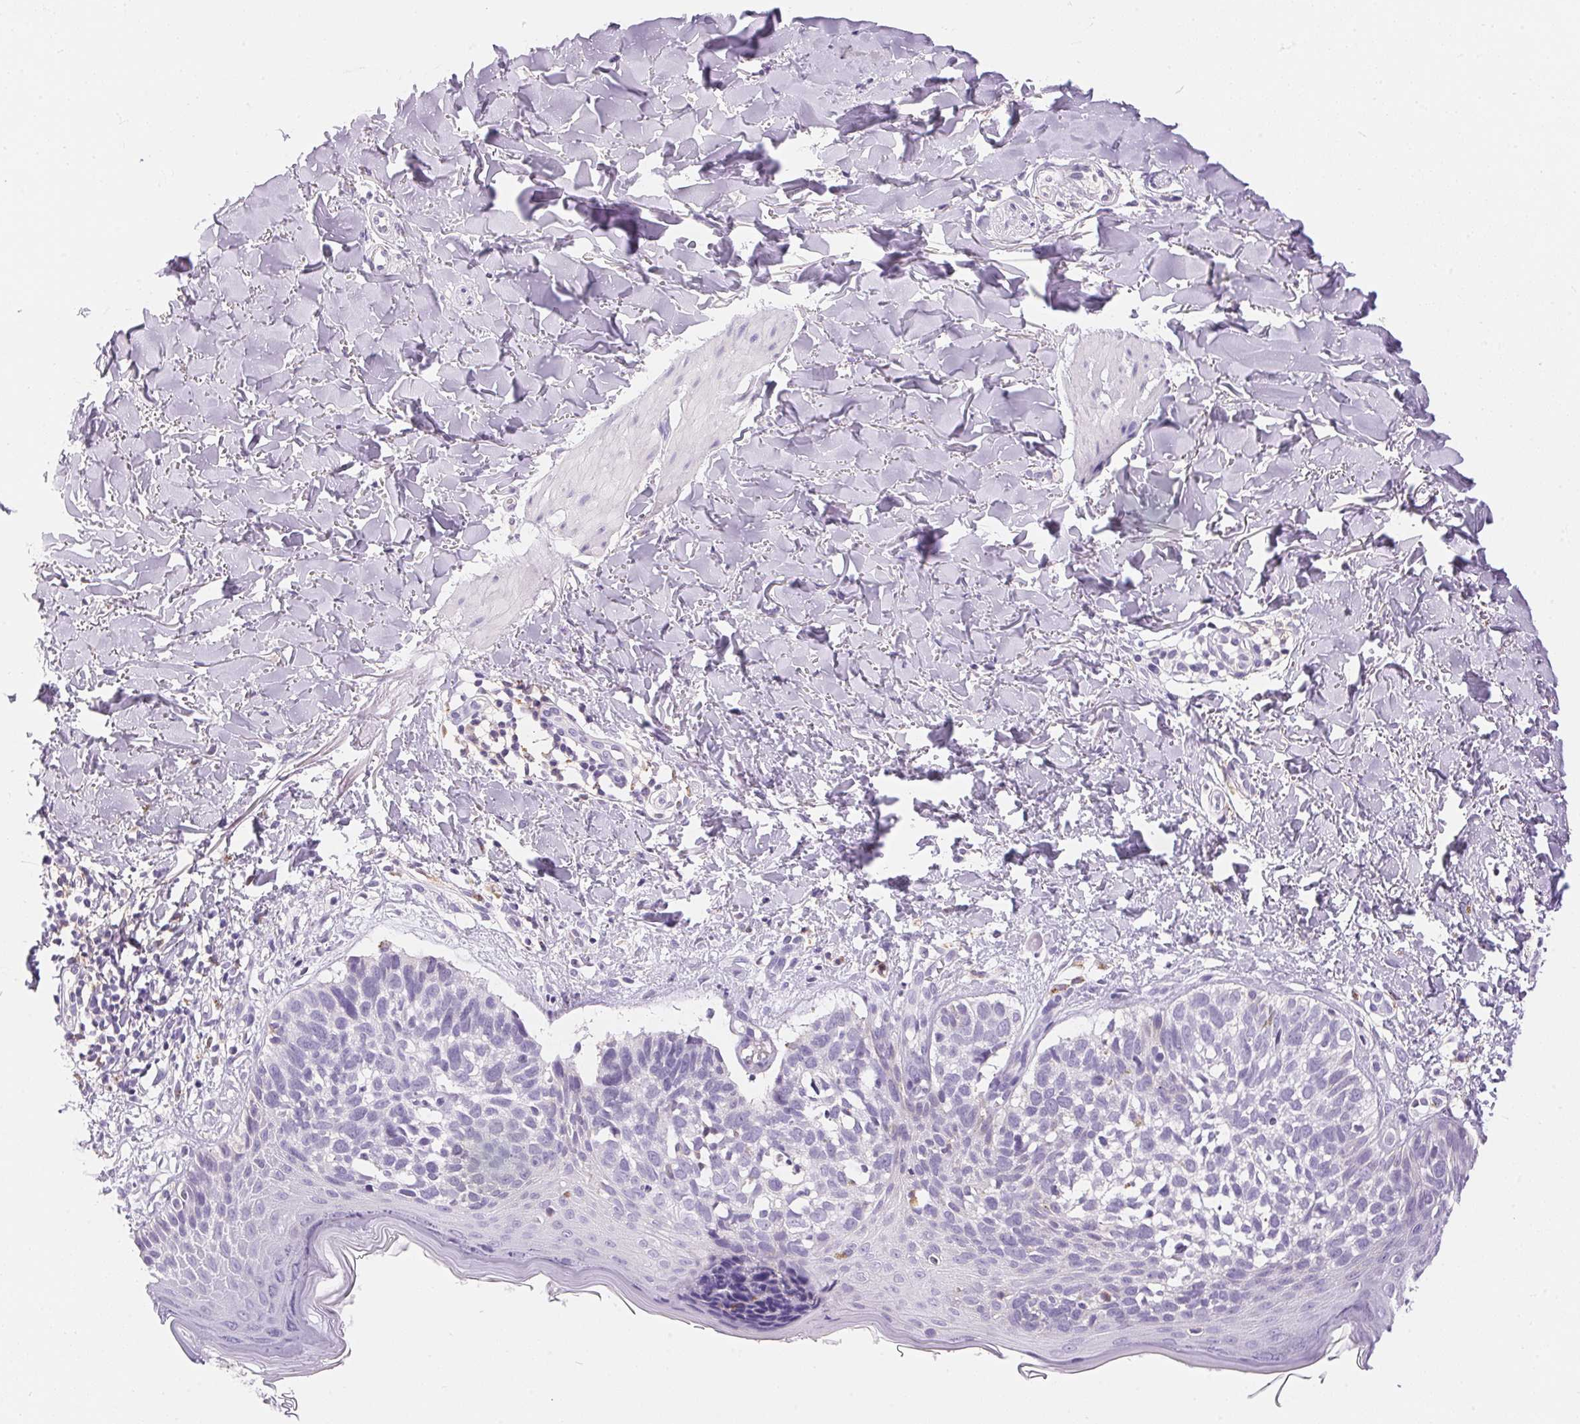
{"staining": {"intensity": "negative", "quantity": "none", "location": "none"}, "tissue": "skin cancer", "cell_type": "Tumor cells", "image_type": "cancer", "snomed": [{"axis": "morphology", "description": "Basal cell carcinoma"}, {"axis": "topography", "description": "Skin"}], "caption": "This is a histopathology image of immunohistochemistry staining of basal cell carcinoma (skin), which shows no expression in tumor cells. (Stains: DAB (3,3'-diaminobenzidine) immunohistochemistry with hematoxylin counter stain, Microscopy: brightfield microscopy at high magnification).", "gene": "PNLIPRP3", "patient": {"sex": "female", "age": 45}}